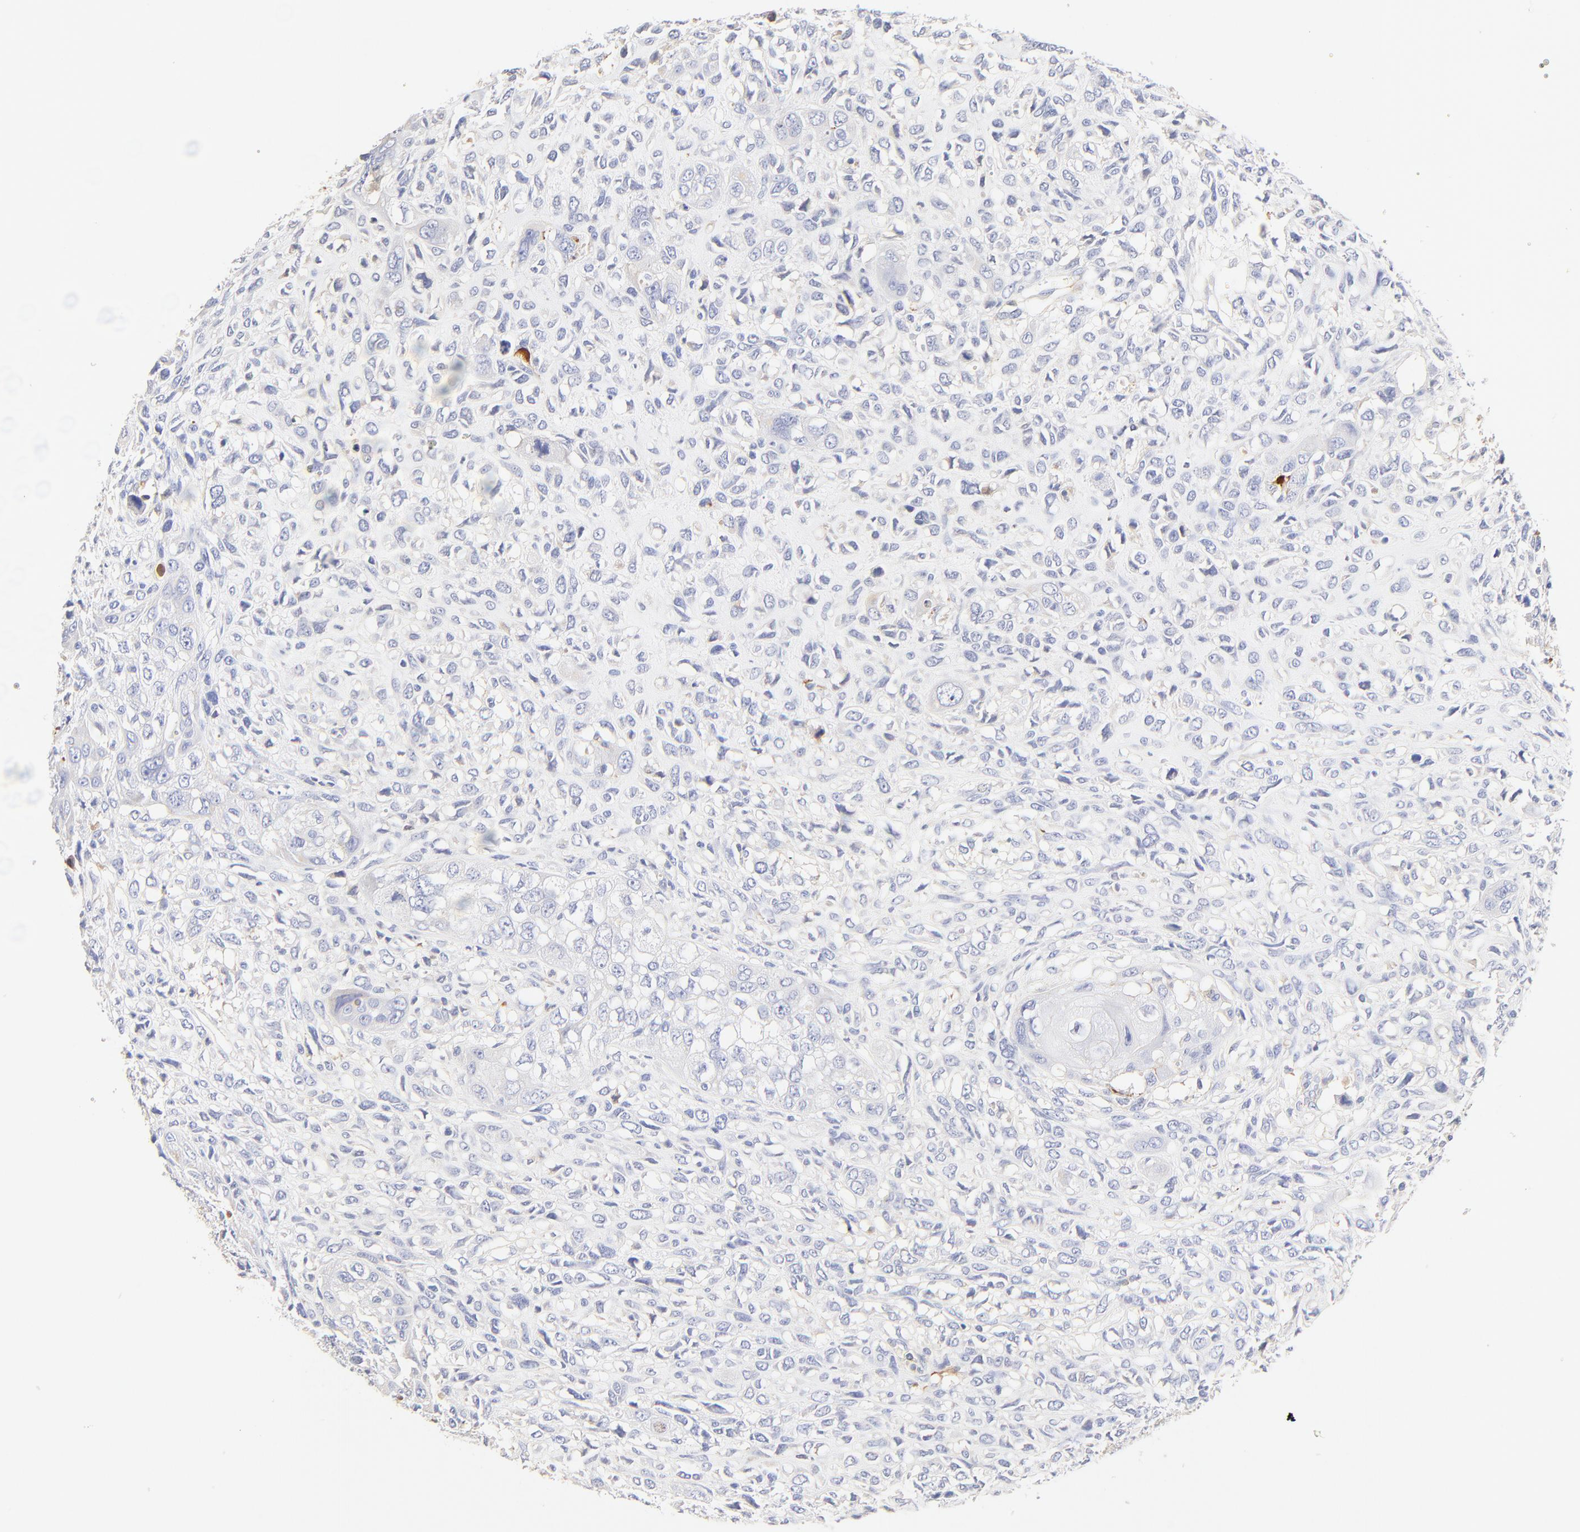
{"staining": {"intensity": "negative", "quantity": "none", "location": "none"}, "tissue": "head and neck cancer", "cell_type": "Tumor cells", "image_type": "cancer", "snomed": [{"axis": "morphology", "description": "Neoplasm, malignant, NOS"}, {"axis": "topography", "description": "Salivary gland"}, {"axis": "topography", "description": "Head-Neck"}], "caption": "Tumor cells show no significant staining in head and neck malignant neoplasm. (DAB (3,3'-diaminobenzidine) immunohistochemistry with hematoxylin counter stain).", "gene": "MDGA2", "patient": {"sex": "male", "age": 43}}